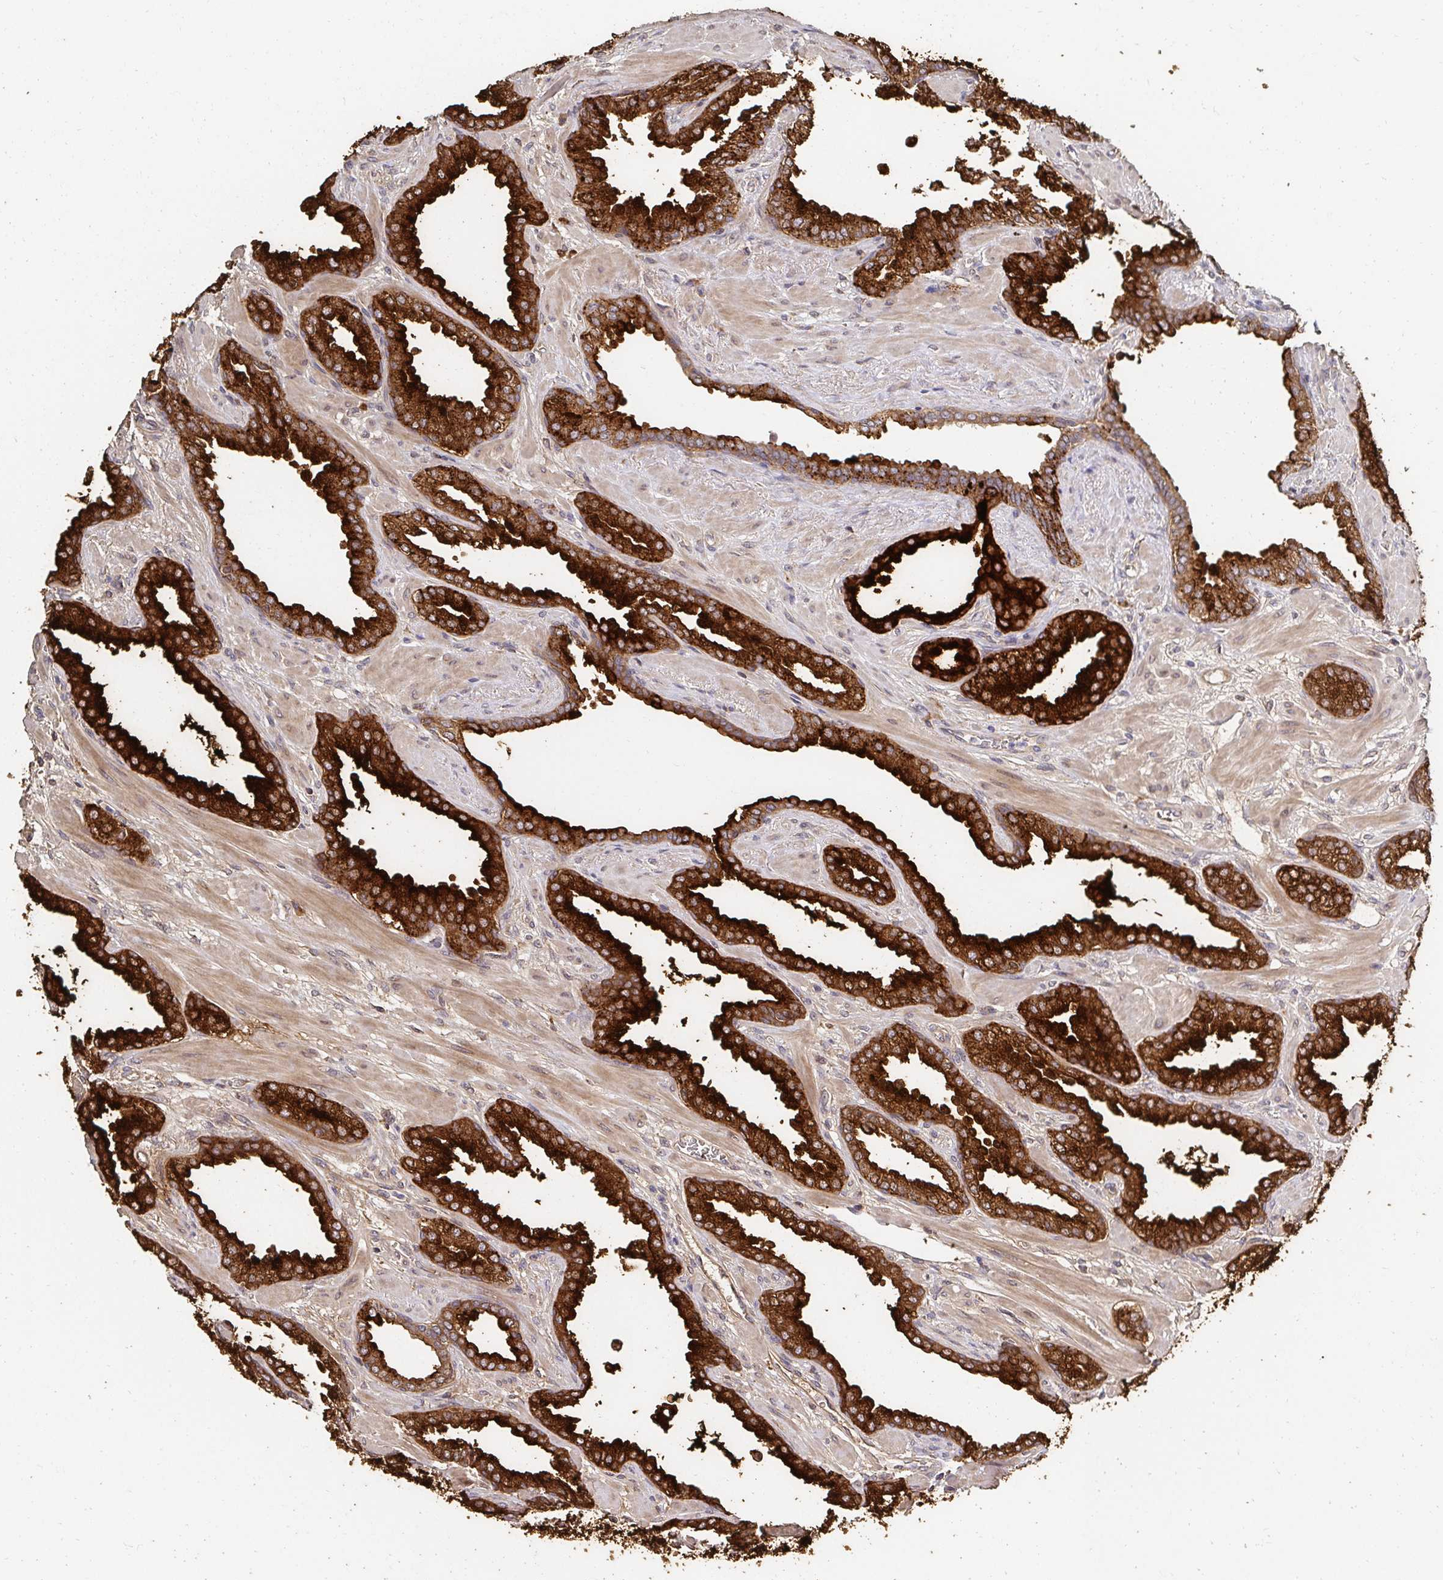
{"staining": {"intensity": "strong", "quantity": ">75%", "location": "cytoplasmic/membranous"}, "tissue": "prostate cancer", "cell_type": "Tumor cells", "image_type": "cancer", "snomed": [{"axis": "morphology", "description": "Adenocarcinoma, High grade"}, {"axis": "topography", "description": "Prostate"}], "caption": "Prostate adenocarcinoma (high-grade) was stained to show a protein in brown. There is high levels of strong cytoplasmic/membranous staining in approximately >75% of tumor cells.", "gene": "APBB1", "patient": {"sex": "male", "age": 60}}